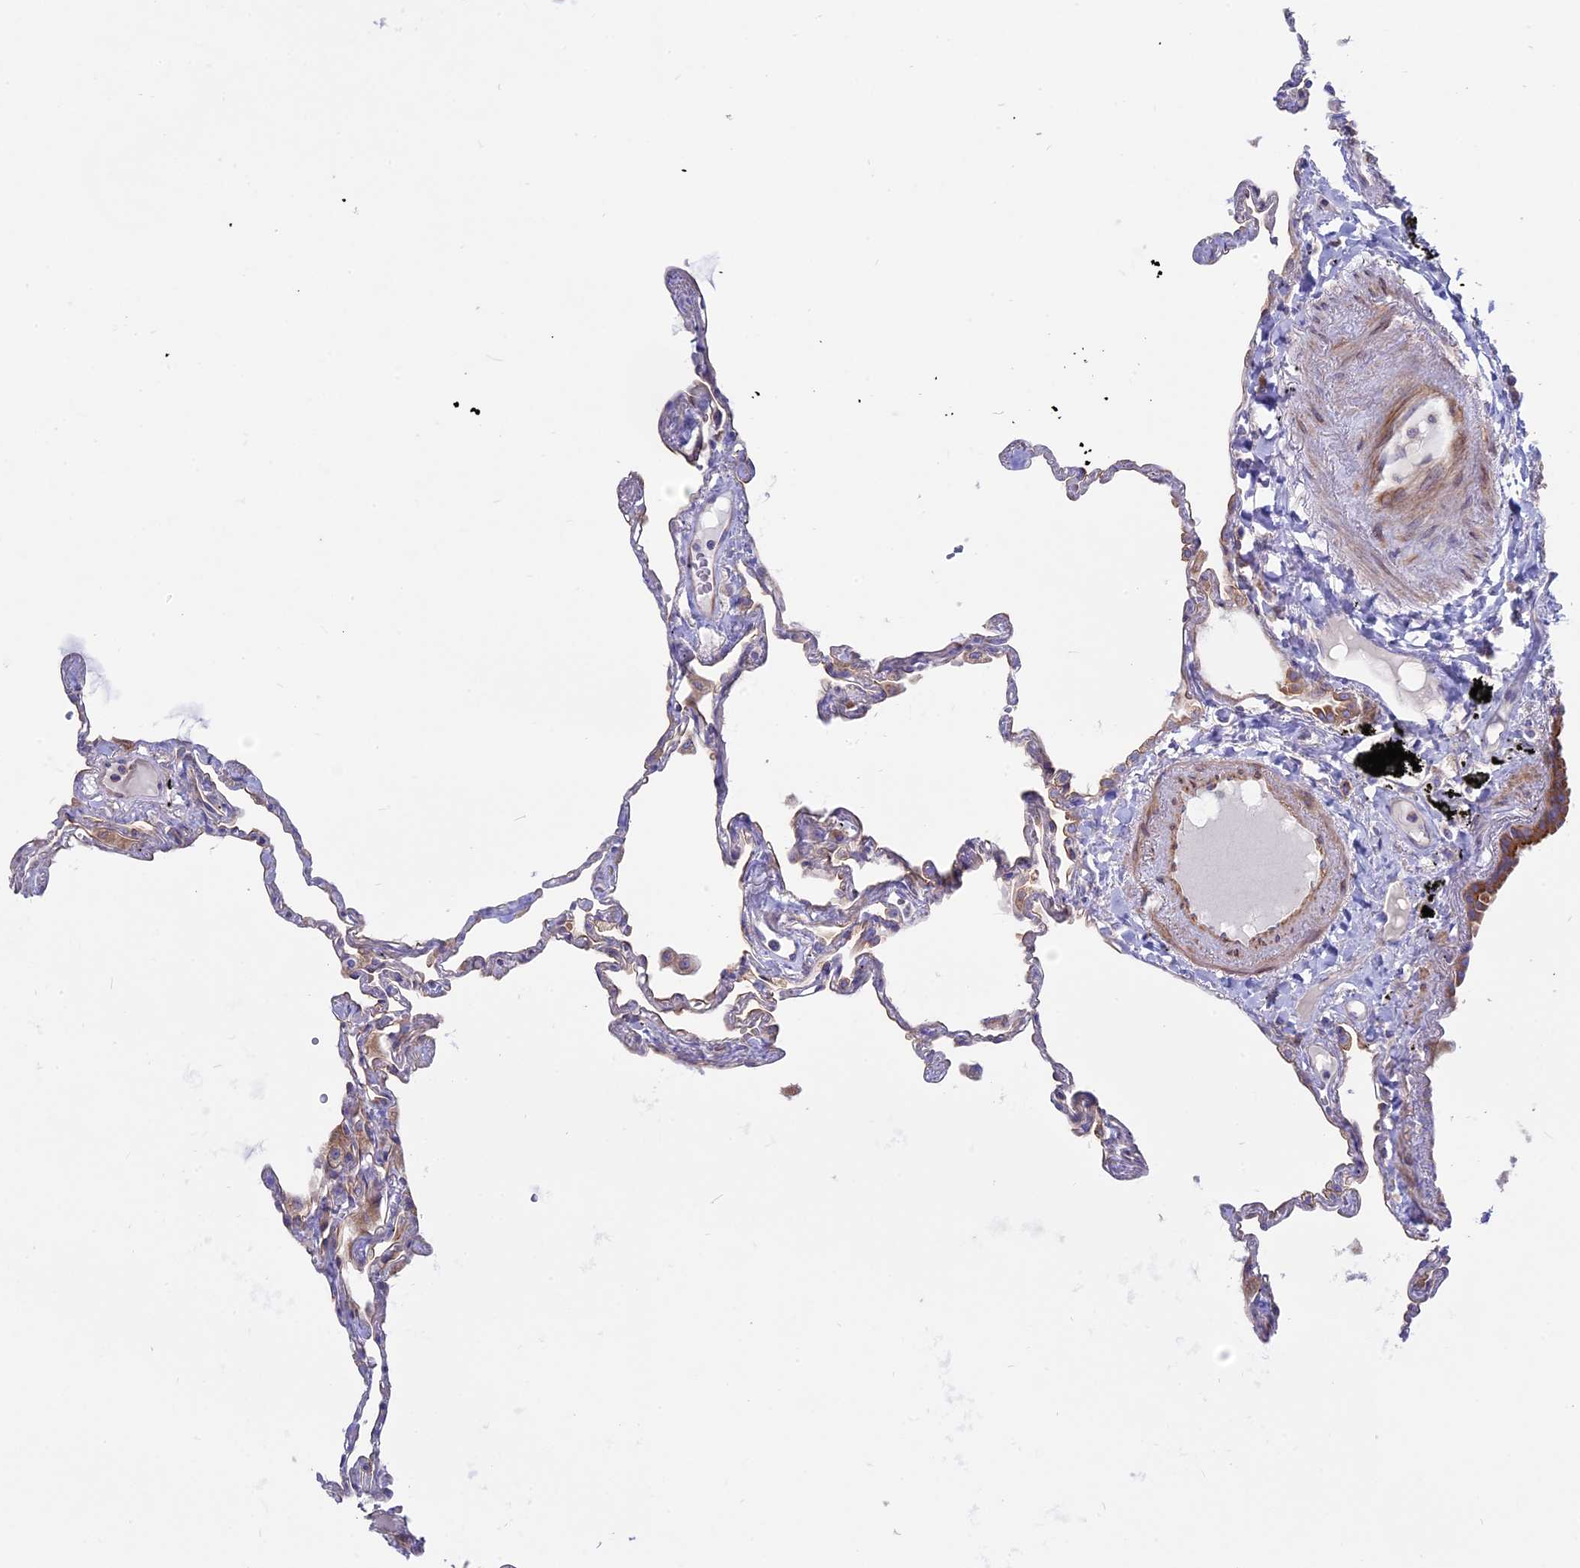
{"staining": {"intensity": "moderate", "quantity": "25%-75%", "location": "cytoplasmic/membranous"}, "tissue": "lung", "cell_type": "Alveolar cells", "image_type": "normal", "snomed": [{"axis": "morphology", "description": "Normal tissue, NOS"}, {"axis": "topography", "description": "Lung"}], "caption": "Immunohistochemical staining of benign human lung demonstrates 25%-75% levels of moderate cytoplasmic/membranous protein positivity in about 25%-75% of alveolar cells.", "gene": "MYO5B", "patient": {"sex": "female", "age": 67}}